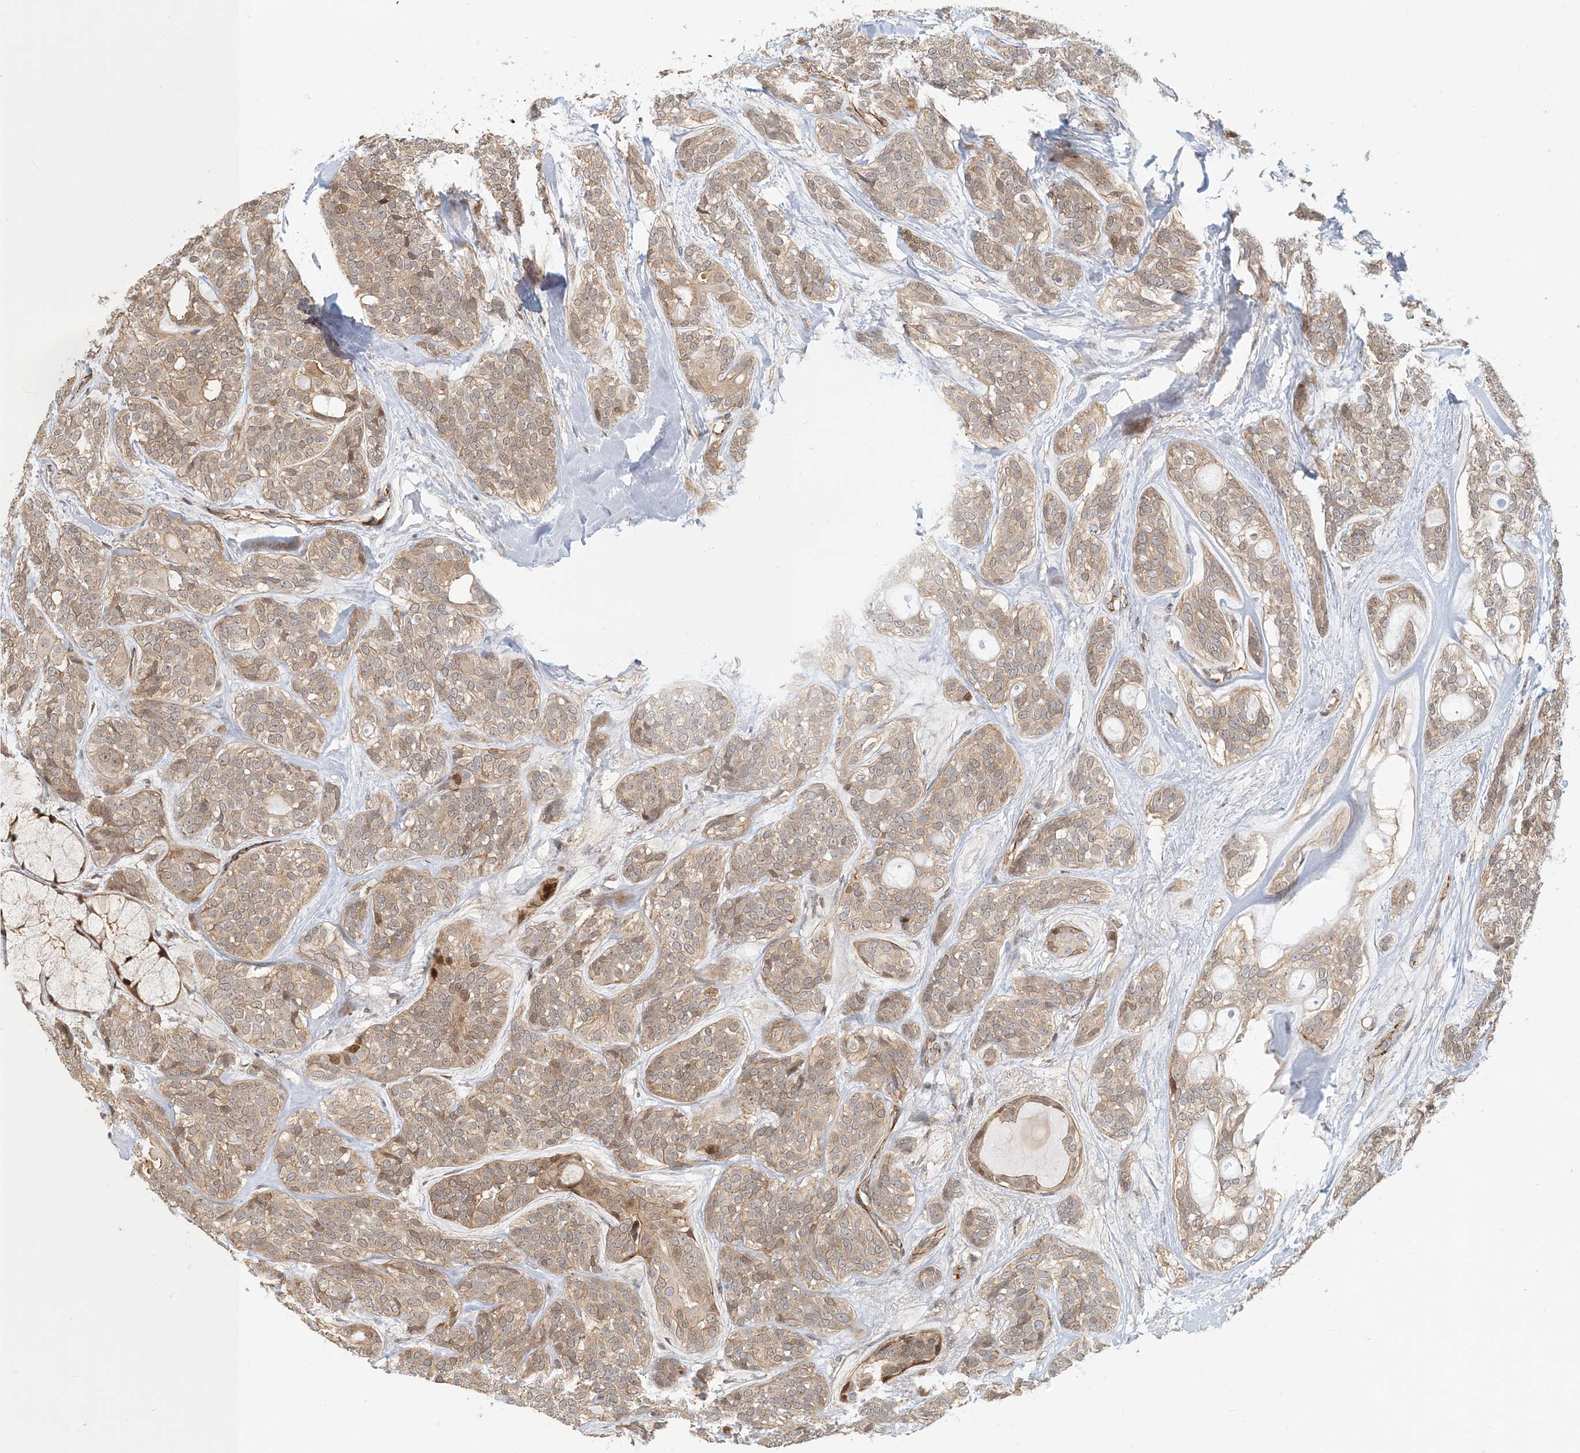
{"staining": {"intensity": "weak", "quantity": ">75%", "location": "cytoplasmic/membranous,nuclear"}, "tissue": "head and neck cancer", "cell_type": "Tumor cells", "image_type": "cancer", "snomed": [{"axis": "morphology", "description": "Adenocarcinoma, NOS"}, {"axis": "topography", "description": "Head-Neck"}], "caption": "Protein expression analysis of human head and neck adenocarcinoma reveals weak cytoplasmic/membranous and nuclear expression in approximately >75% of tumor cells.", "gene": "MAPKBP1", "patient": {"sex": "male", "age": 66}}